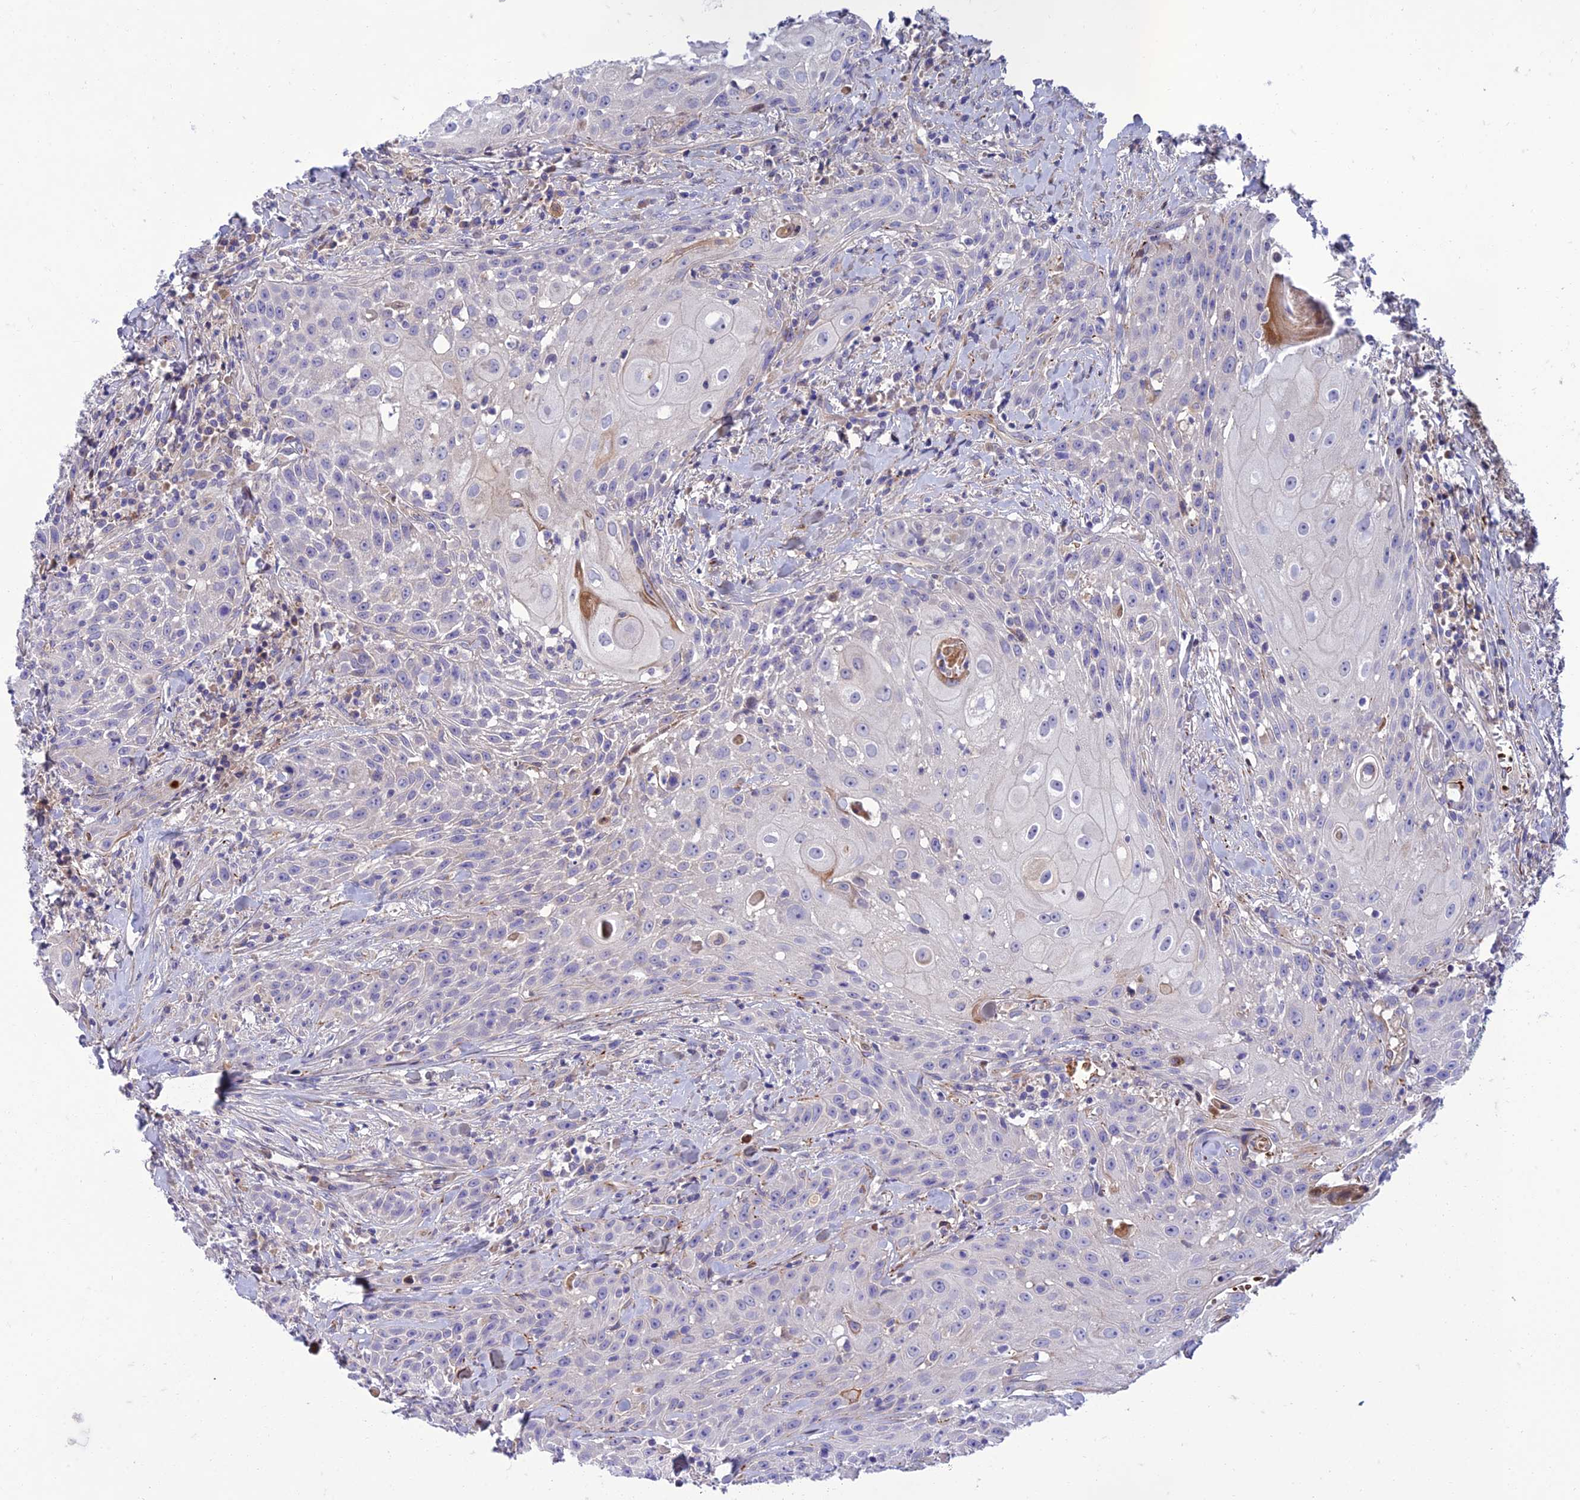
{"staining": {"intensity": "negative", "quantity": "none", "location": "none"}, "tissue": "head and neck cancer", "cell_type": "Tumor cells", "image_type": "cancer", "snomed": [{"axis": "morphology", "description": "Squamous cell carcinoma, NOS"}, {"axis": "topography", "description": "Oral tissue"}, {"axis": "topography", "description": "Head-Neck"}], "caption": "High magnification brightfield microscopy of head and neck cancer (squamous cell carcinoma) stained with DAB (brown) and counterstained with hematoxylin (blue): tumor cells show no significant staining.", "gene": "SEL1L3", "patient": {"sex": "female", "age": 82}}